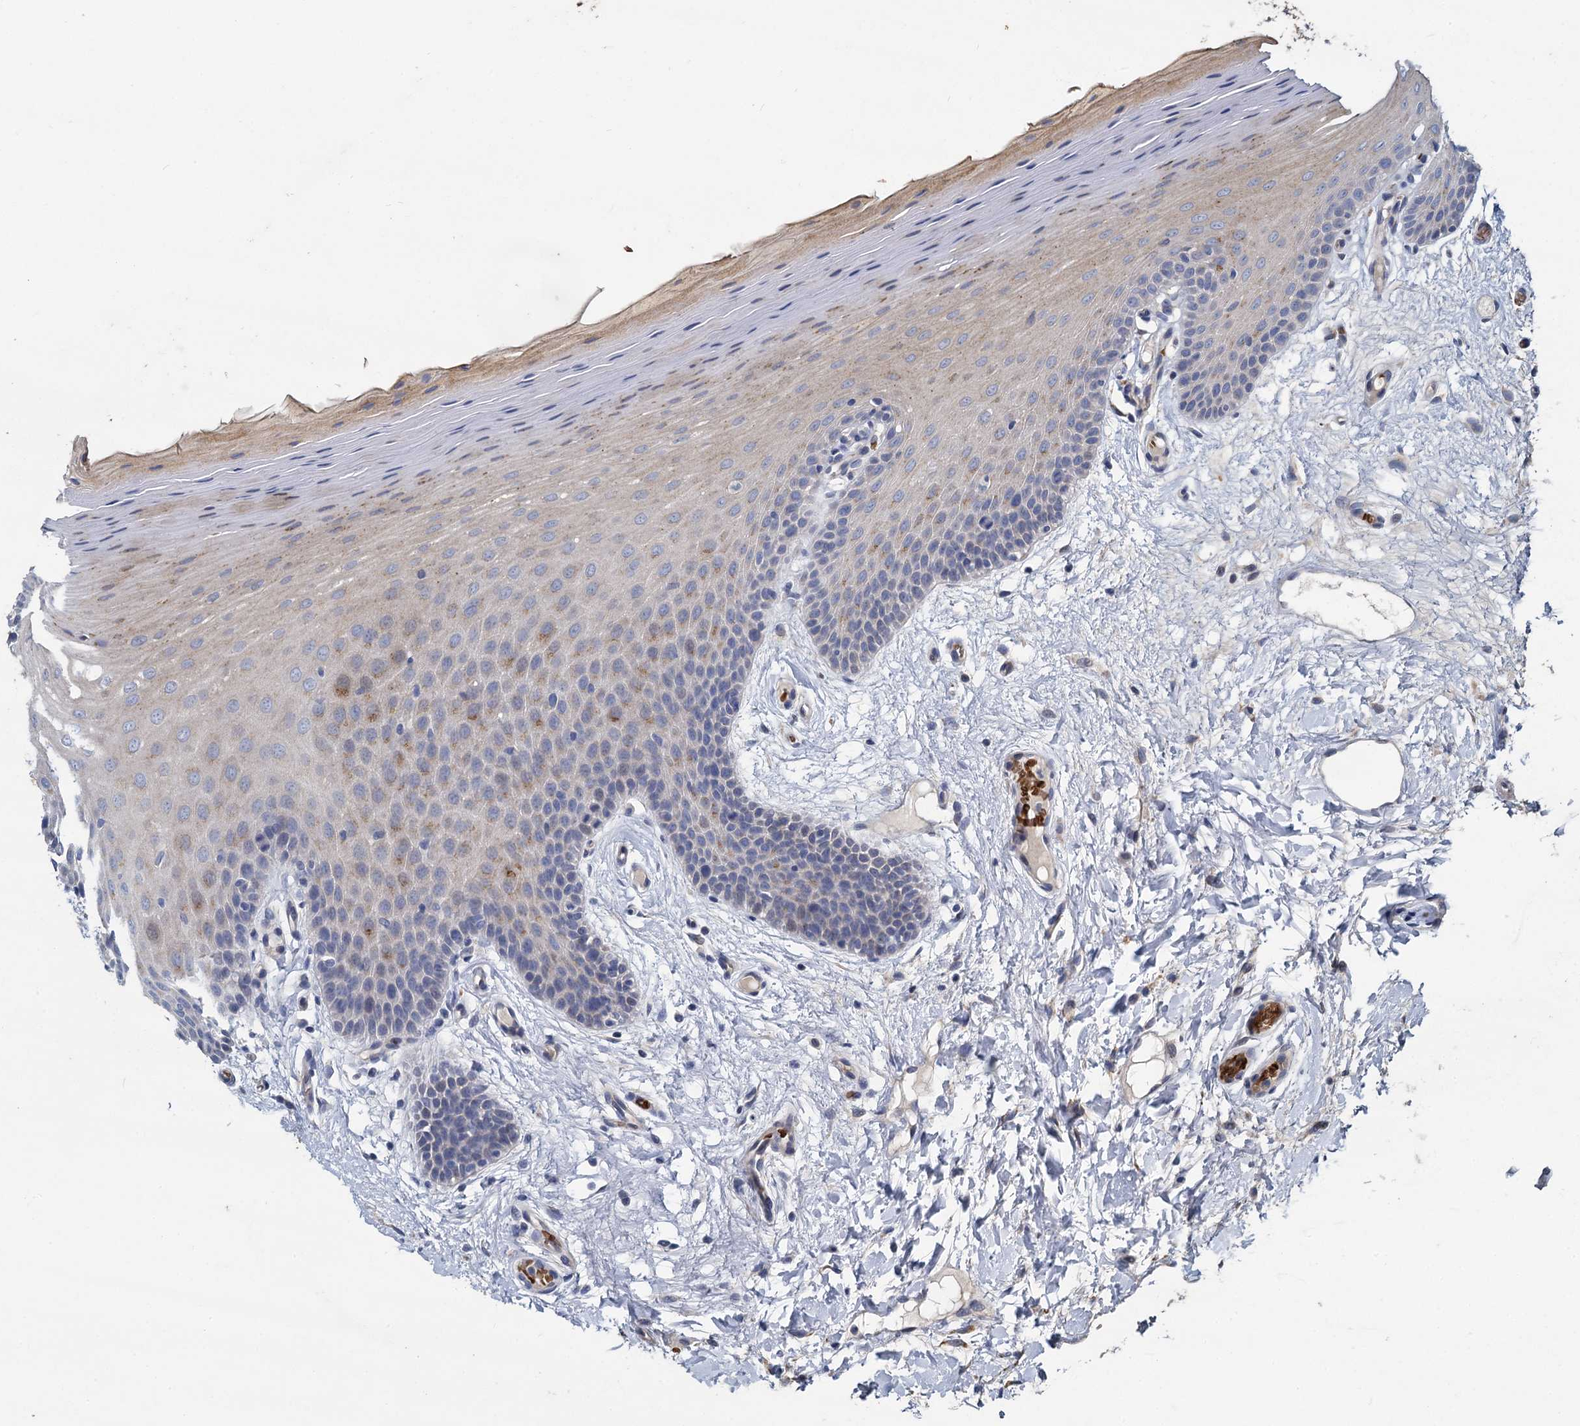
{"staining": {"intensity": "moderate", "quantity": "<25%", "location": "cytoplasmic/membranous"}, "tissue": "oral mucosa", "cell_type": "Squamous epithelial cells", "image_type": "normal", "snomed": [{"axis": "morphology", "description": "Normal tissue, NOS"}, {"axis": "topography", "description": "Oral tissue"}, {"axis": "topography", "description": "Tounge, NOS"}], "caption": "This micrograph exhibits benign oral mucosa stained with immunohistochemistry (IHC) to label a protein in brown. The cytoplasmic/membranous of squamous epithelial cells show moderate positivity for the protein. Nuclei are counter-stained blue.", "gene": "TCTN2", "patient": {"sex": "male", "age": 47}}